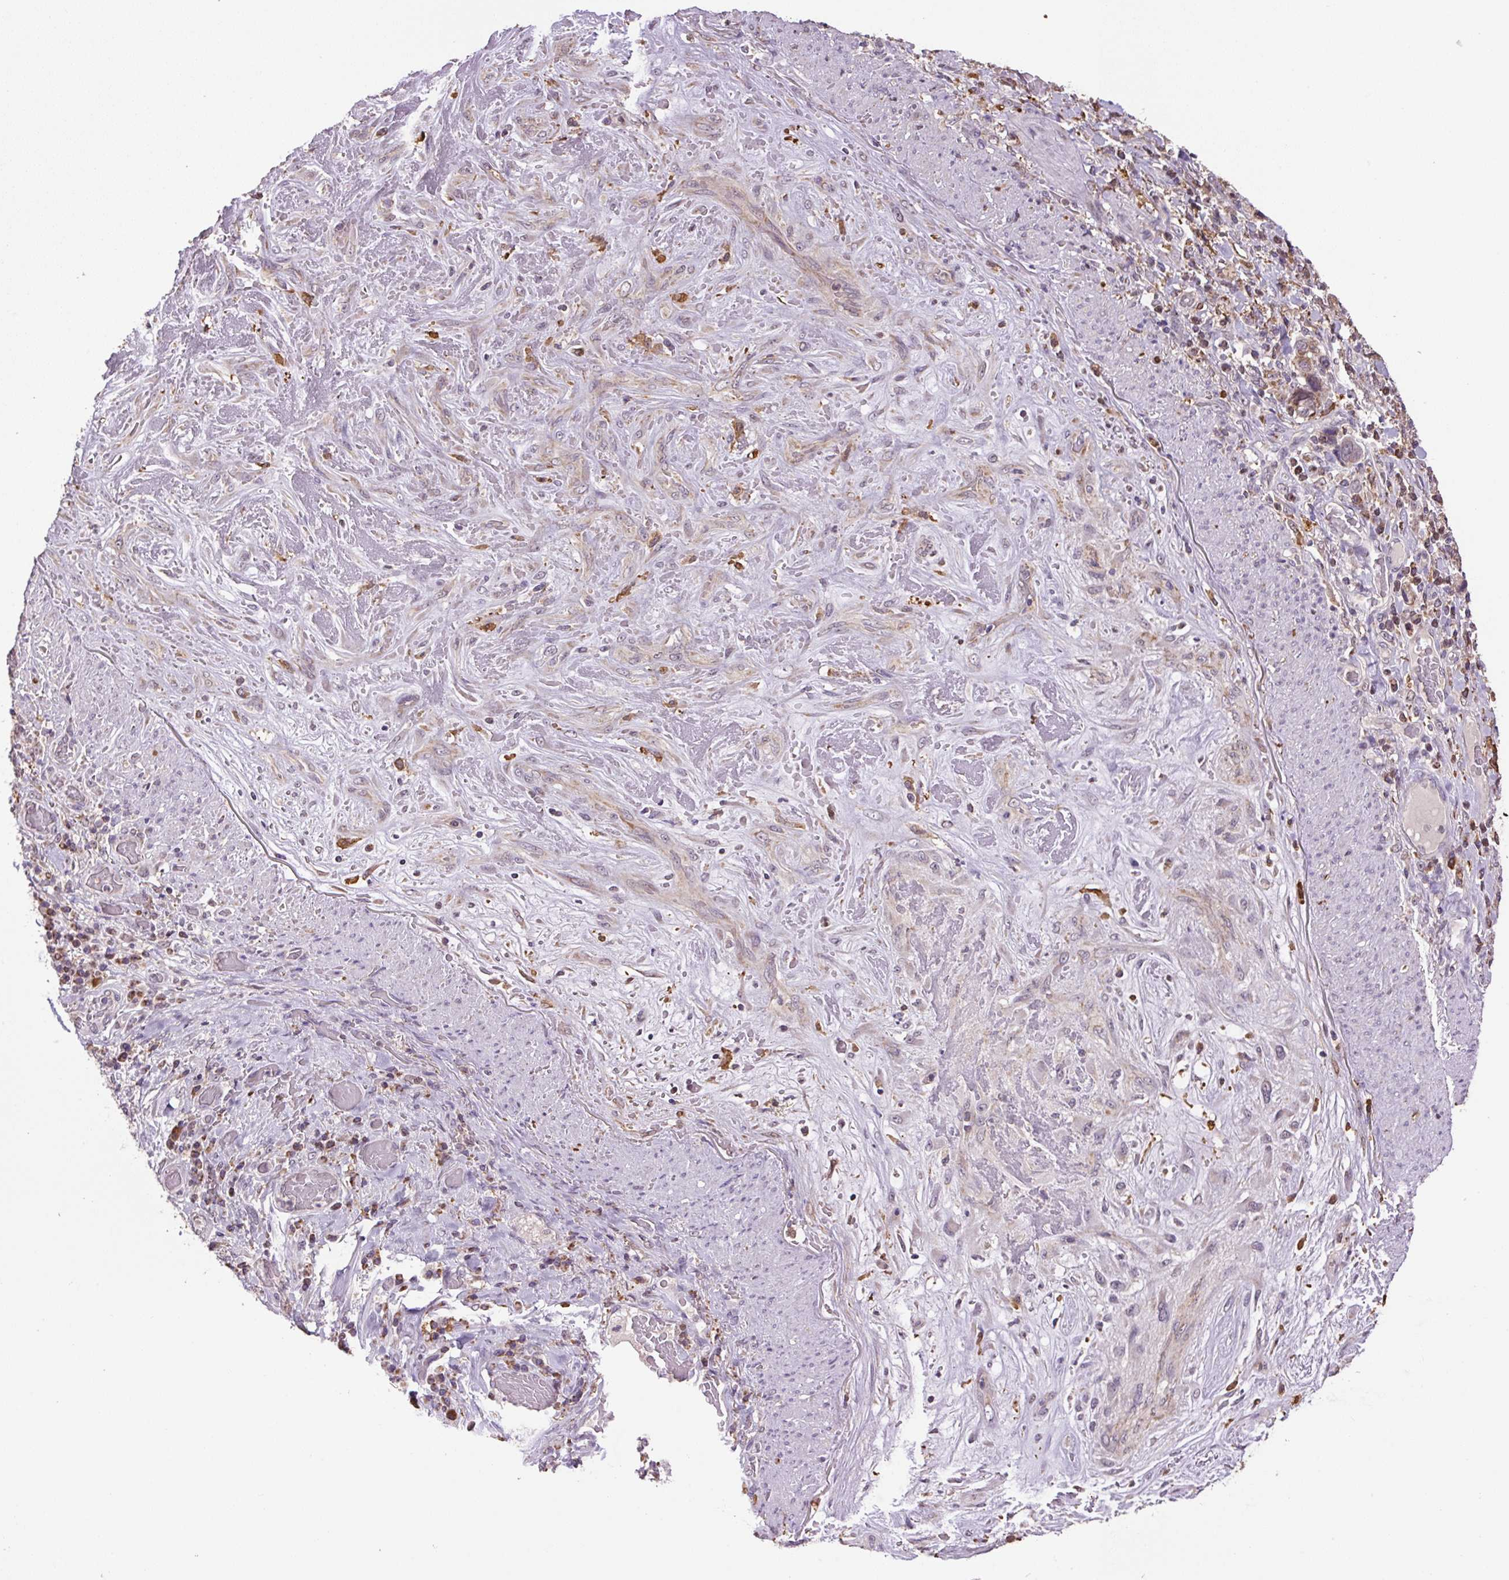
{"staining": {"intensity": "moderate", "quantity": "25%-75%", "location": "cytoplasmic/membranous"}, "tissue": "stomach cancer", "cell_type": "Tumor cells", "image_type": "cancer", "snomed": [{"axis": "morphology", "description": "Adenocarcinoma, NOS"}, {"axis": "topography", "description": "Stomach, upper"}, {"axis": "topography", "description": "Stomach"}], "caption": "Stomach cancer (adenocarcinoma) stained for a protein demonstrates moderate cytoplasmic/membranous positivity in tumor cells. (DAB (3,3'-diaminobenzidine) = brown stain, brightfield microscopy at high magnification).", "gene": "SGF29", "patient": {"sex": "male", "age": 62}}